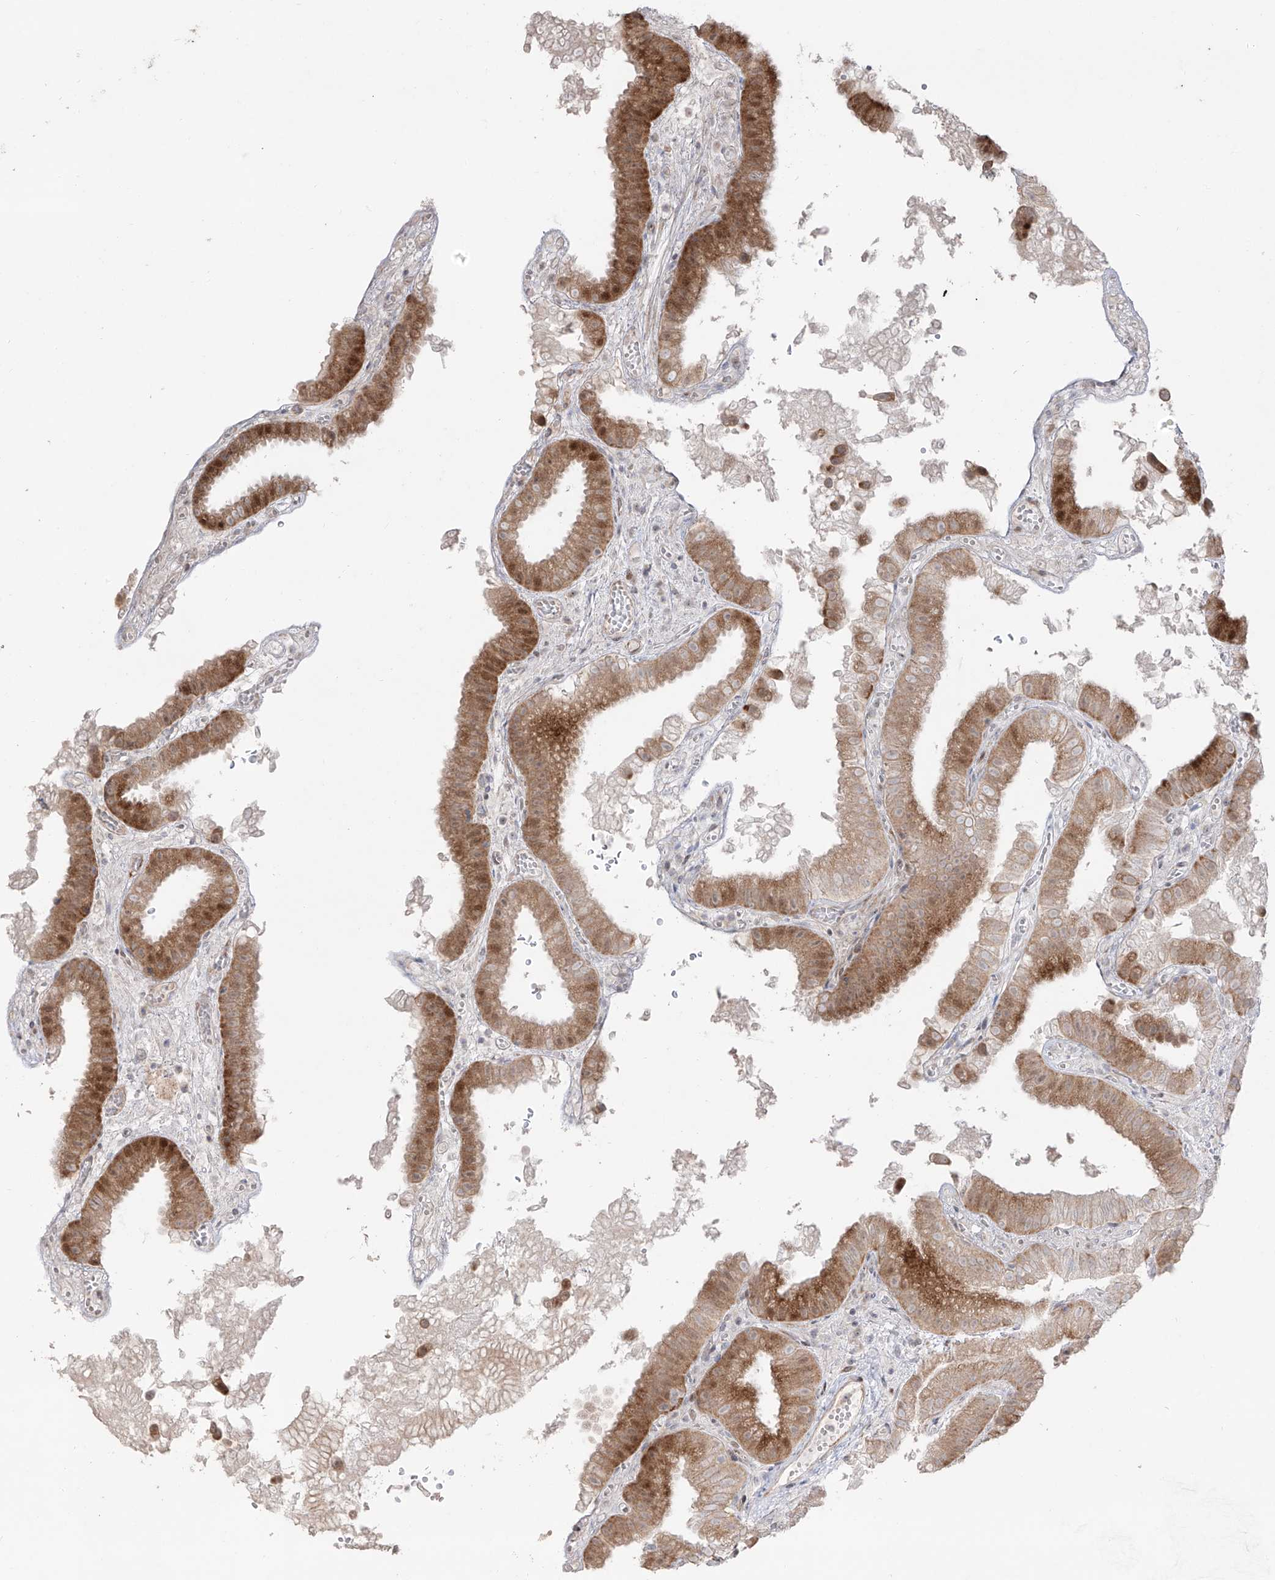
{"staining": {"intensity": "moderate", "quantity": ">75%", "location": "cytoplasmic/membranous"}, "tissue": "gallbladder", "cell_type": "Glandular cells", "image_type": "normal", "snomed": [{"axis": "morphology", "description": "Normal tissue, NOS"}, {"axis": "topography", "description": "Gallbladder"}], "caption": "IHC (DAB) staining of normal human gallbladder demonstrates moderate cytoplasmic/membranous protein positivity in about >75% of glandular cells.", "gene": "ZNF180", "patient": {"sex": "female", "age": 30}}